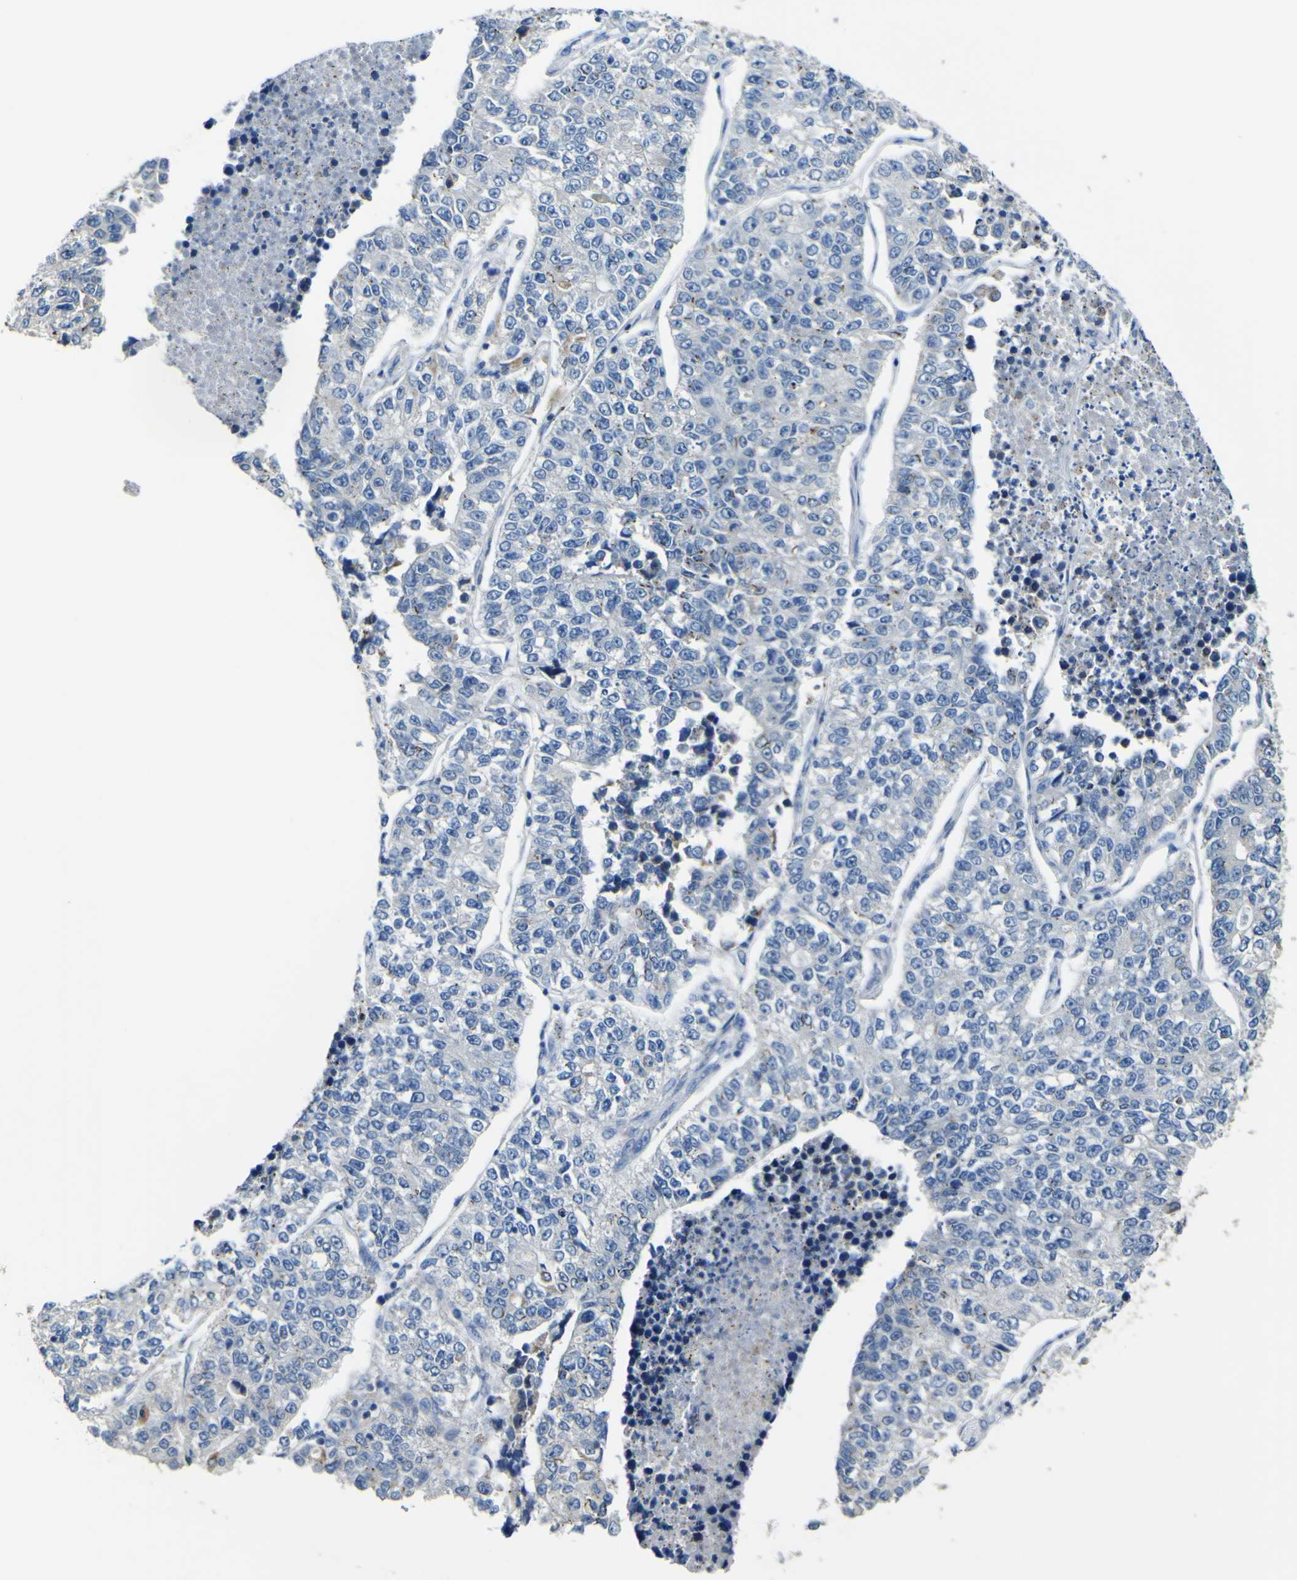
{"staining": {"intensity": "negative", "quantity": "none", "location": "none"}, "tissue": "lung cancer", "cell_type": "Tumor cells", "image_type": "cancer", "snomed": [{"axis": "morphology", "description": "Adenocarcinoma, NOS"}, {"axis": "topography", "description": "Lung"}], "caption": "This is an IHC photomicrograph of lung cancer (adenocarcinoma). There is no expression in tumor cells.", "gene": "ALDH18A1", "patient": {"sex": "male", "age": 49}}